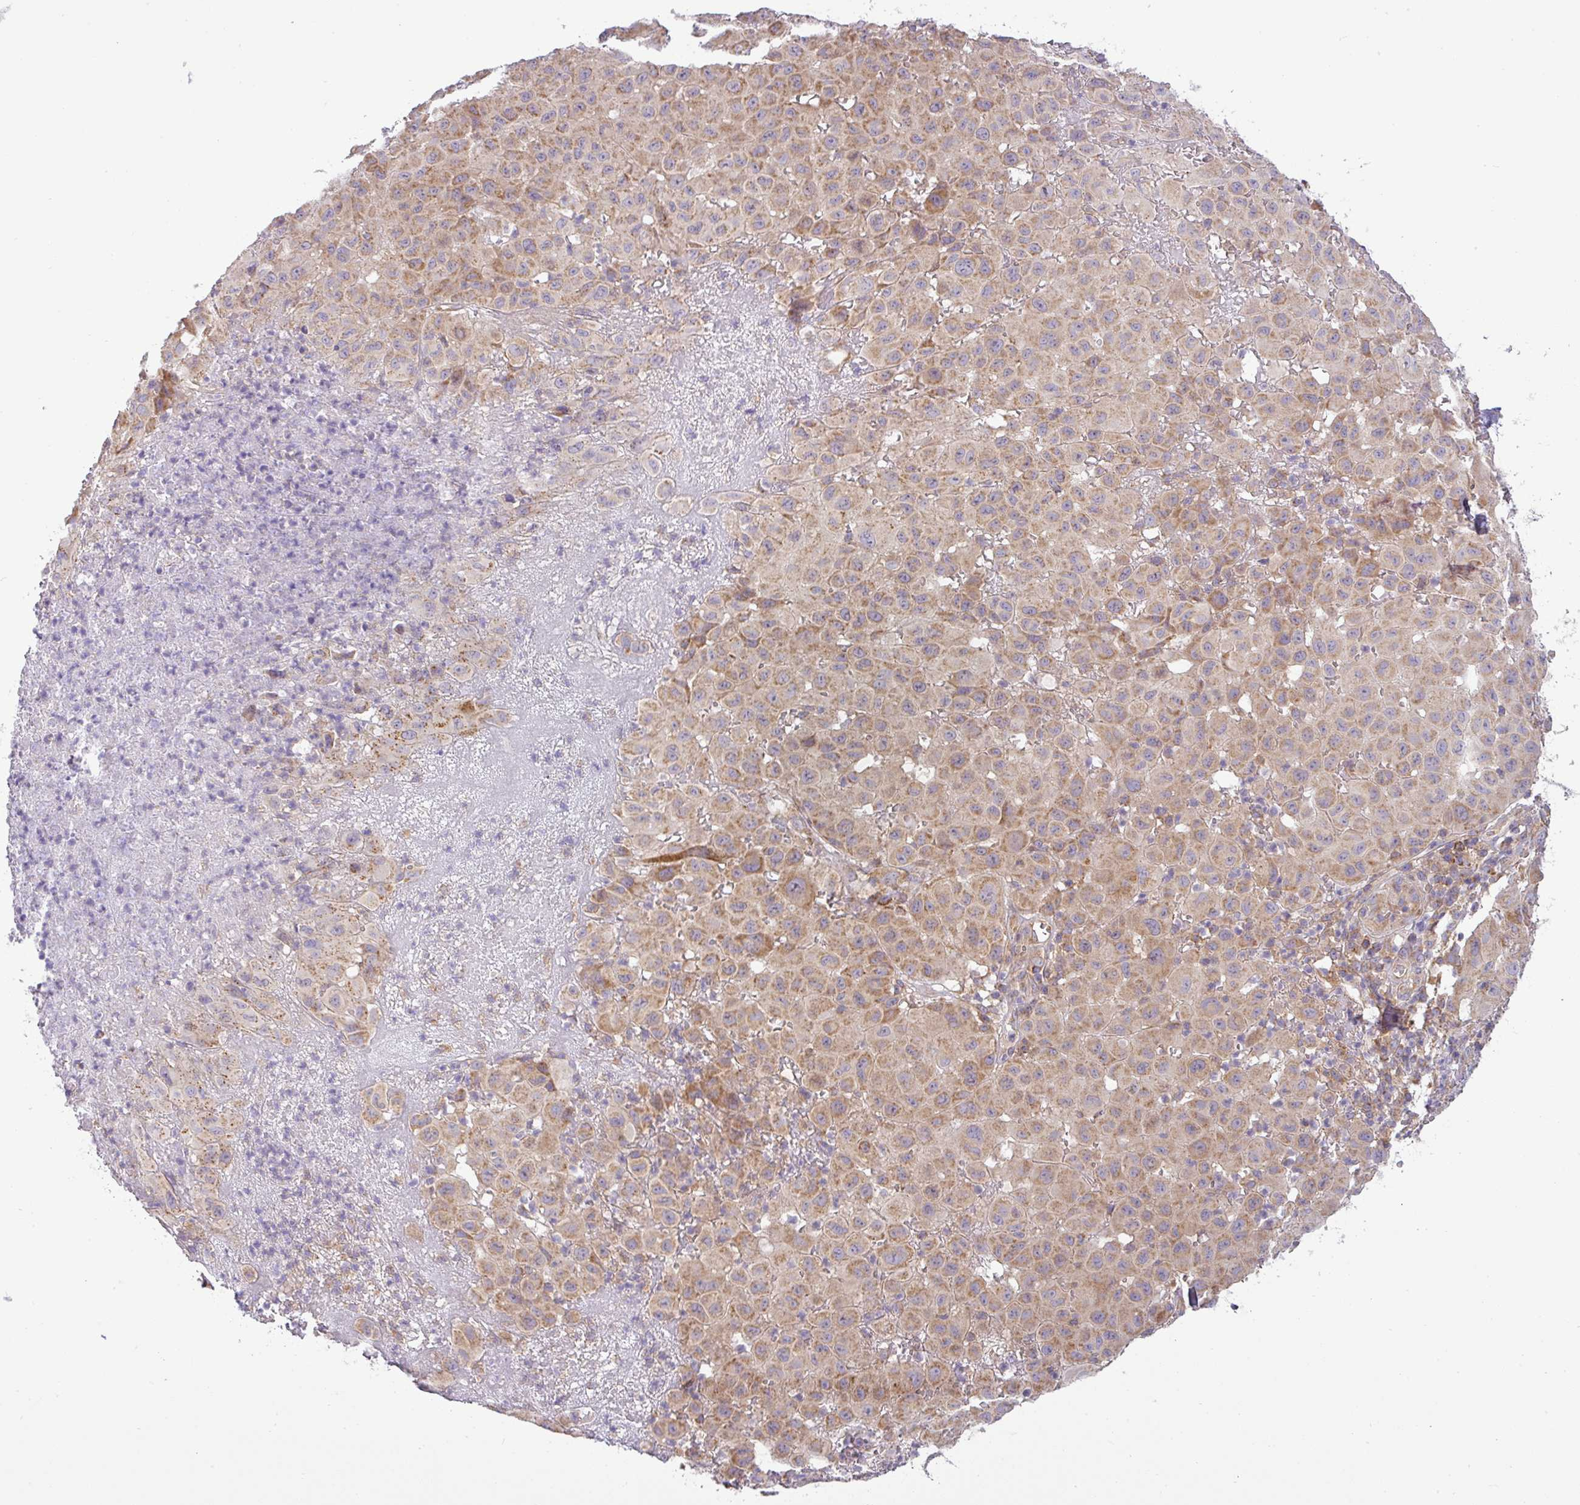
{"staining": {"intensity": "moderate", "quantity": ">75%", "location": "cytoplasmic/membranous"}, "tissue": "melanoma", "cell_type": "Tumor cells", "image_type": "cancer", "snomed": [{"axis": "morphology", "description": "Malignant melanoma, NOS"}, {"axis": "topography", "description": "Skin"}], "caption": "This image displays IHC staining of human melanoma, with medium moderate cytoplasmic/membranous positivity in about >75% of tumor cells.", "gene": "ZNF211", "patient": {"sex": "male", "age": 73}}